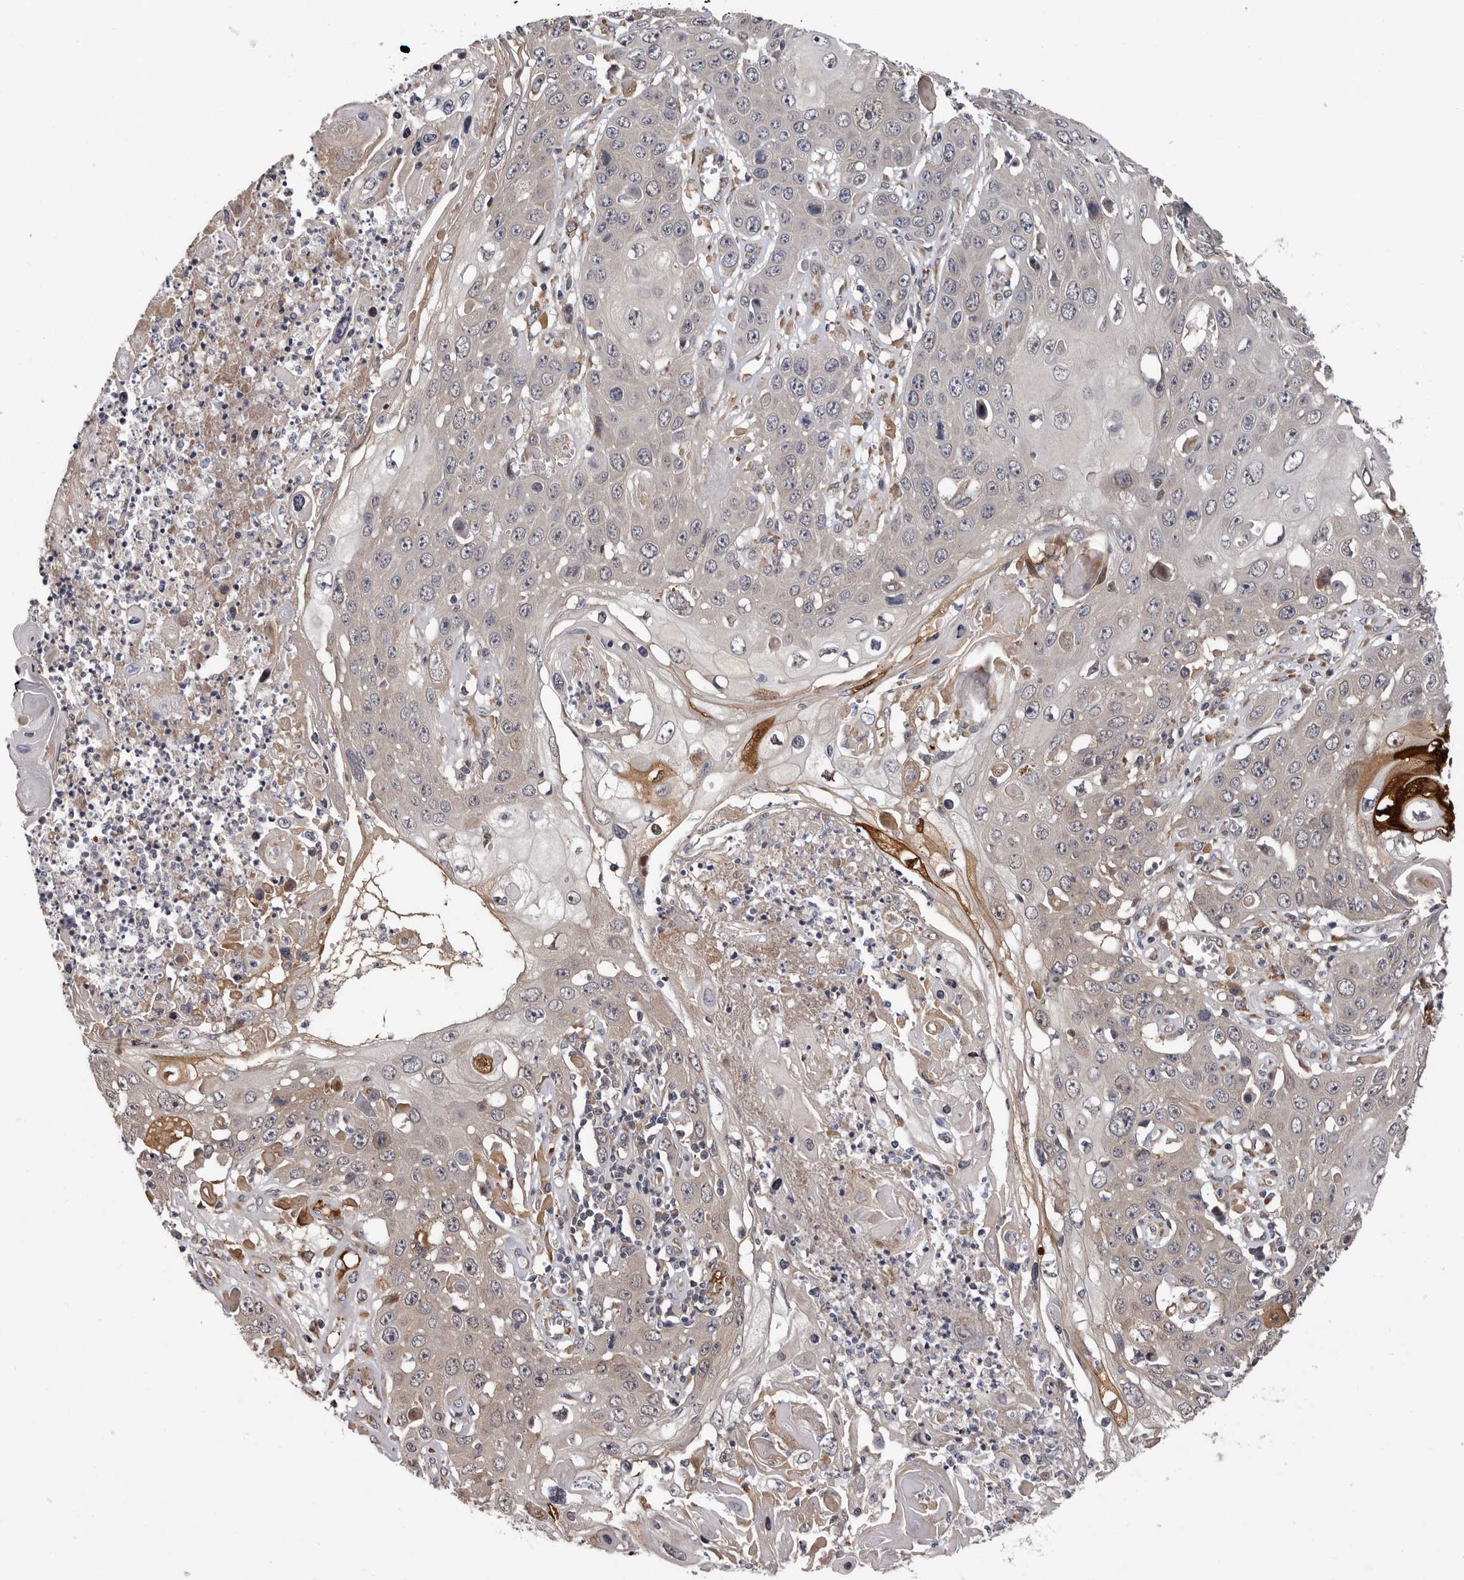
{"staining": {"intensity": "strong", "quantity": "<25%", "location": "cytoplasmic/membranous,nuclear"}, "tissue": "skin cancer", "cell_type": "Tumor cells", "image_type": "cancer", "snomed": [{"axis": "morphology", "description": "Squamous cell carcinoma, NOS"}, {"axis": "topography", "description": "Skin"}], "caption": "Protein positivity by immunohistochemistry demonstrates strong cytoplasmic/membranous and nuclear positivity in approximately <25% of tumor cells in skin cancer (squamous cell carcinoma).", "gene": "MED8", "patient": {"sex": "male", "age": 55}}